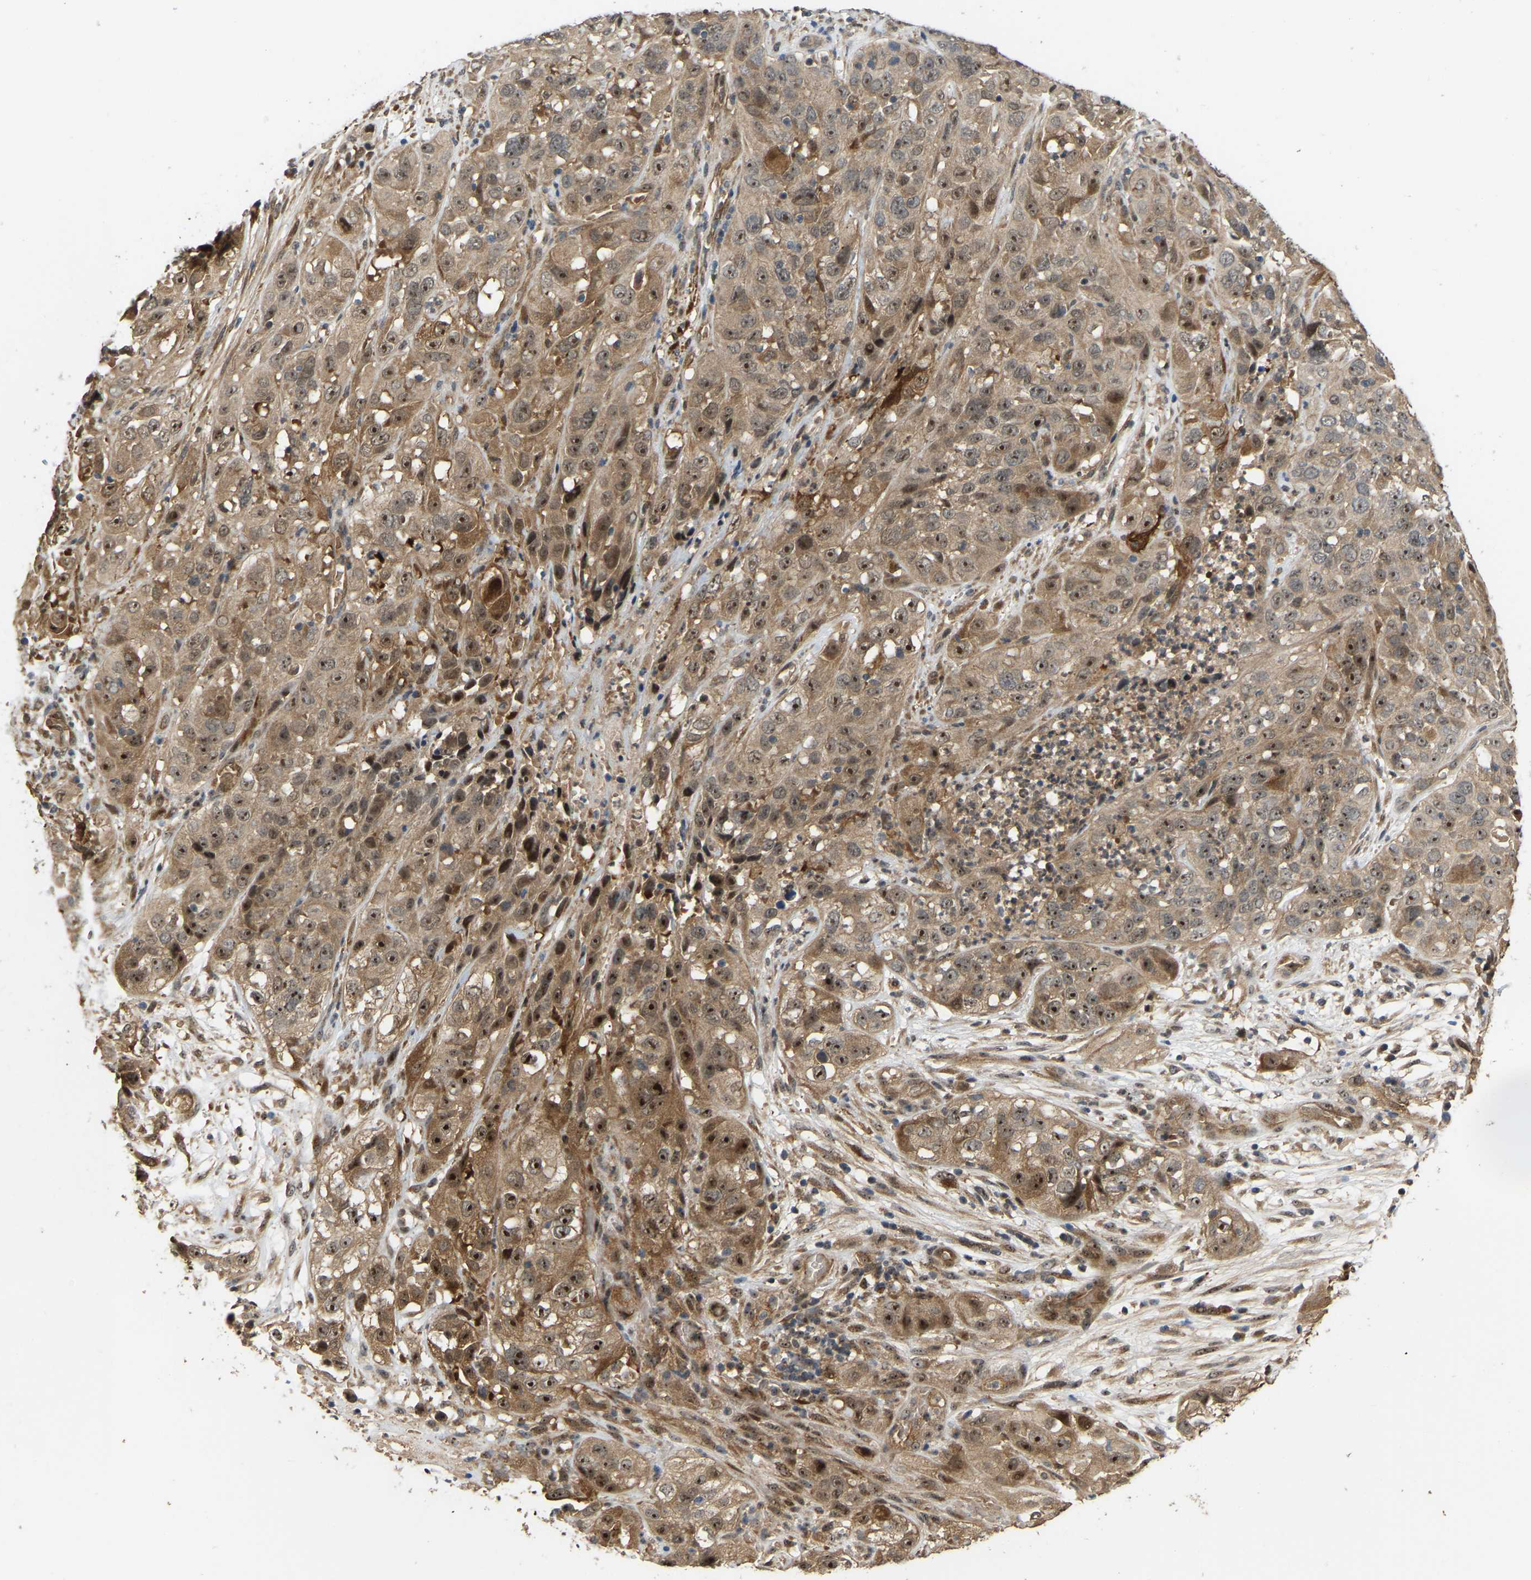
{"staining": {"intensity": "moderate", "quantity": ">75%", "location": "cytoplasmic/membranous,nuclear"}, "tissue": "cervical cancer", "cell_type": "Tumor cells", "image_type": "cancer", "snomed": [{"axis": "morphology", "description": "Squamous cell carcinoma, NOS"}, {"axis": "topography", "description": "Cervix"}], "caption": "This photomicrograph displays cervical cancer (squamous cell carcinoma) stained with immunohistochemistry to label a protein in brown. The cytoplasmic/membranous and nuclear of tumor cells show moderate positivity for the protein. Nuclei are counter-stained blue.", "gene": "LIMK2", "patient": {"sex": "female", "age": 32}}